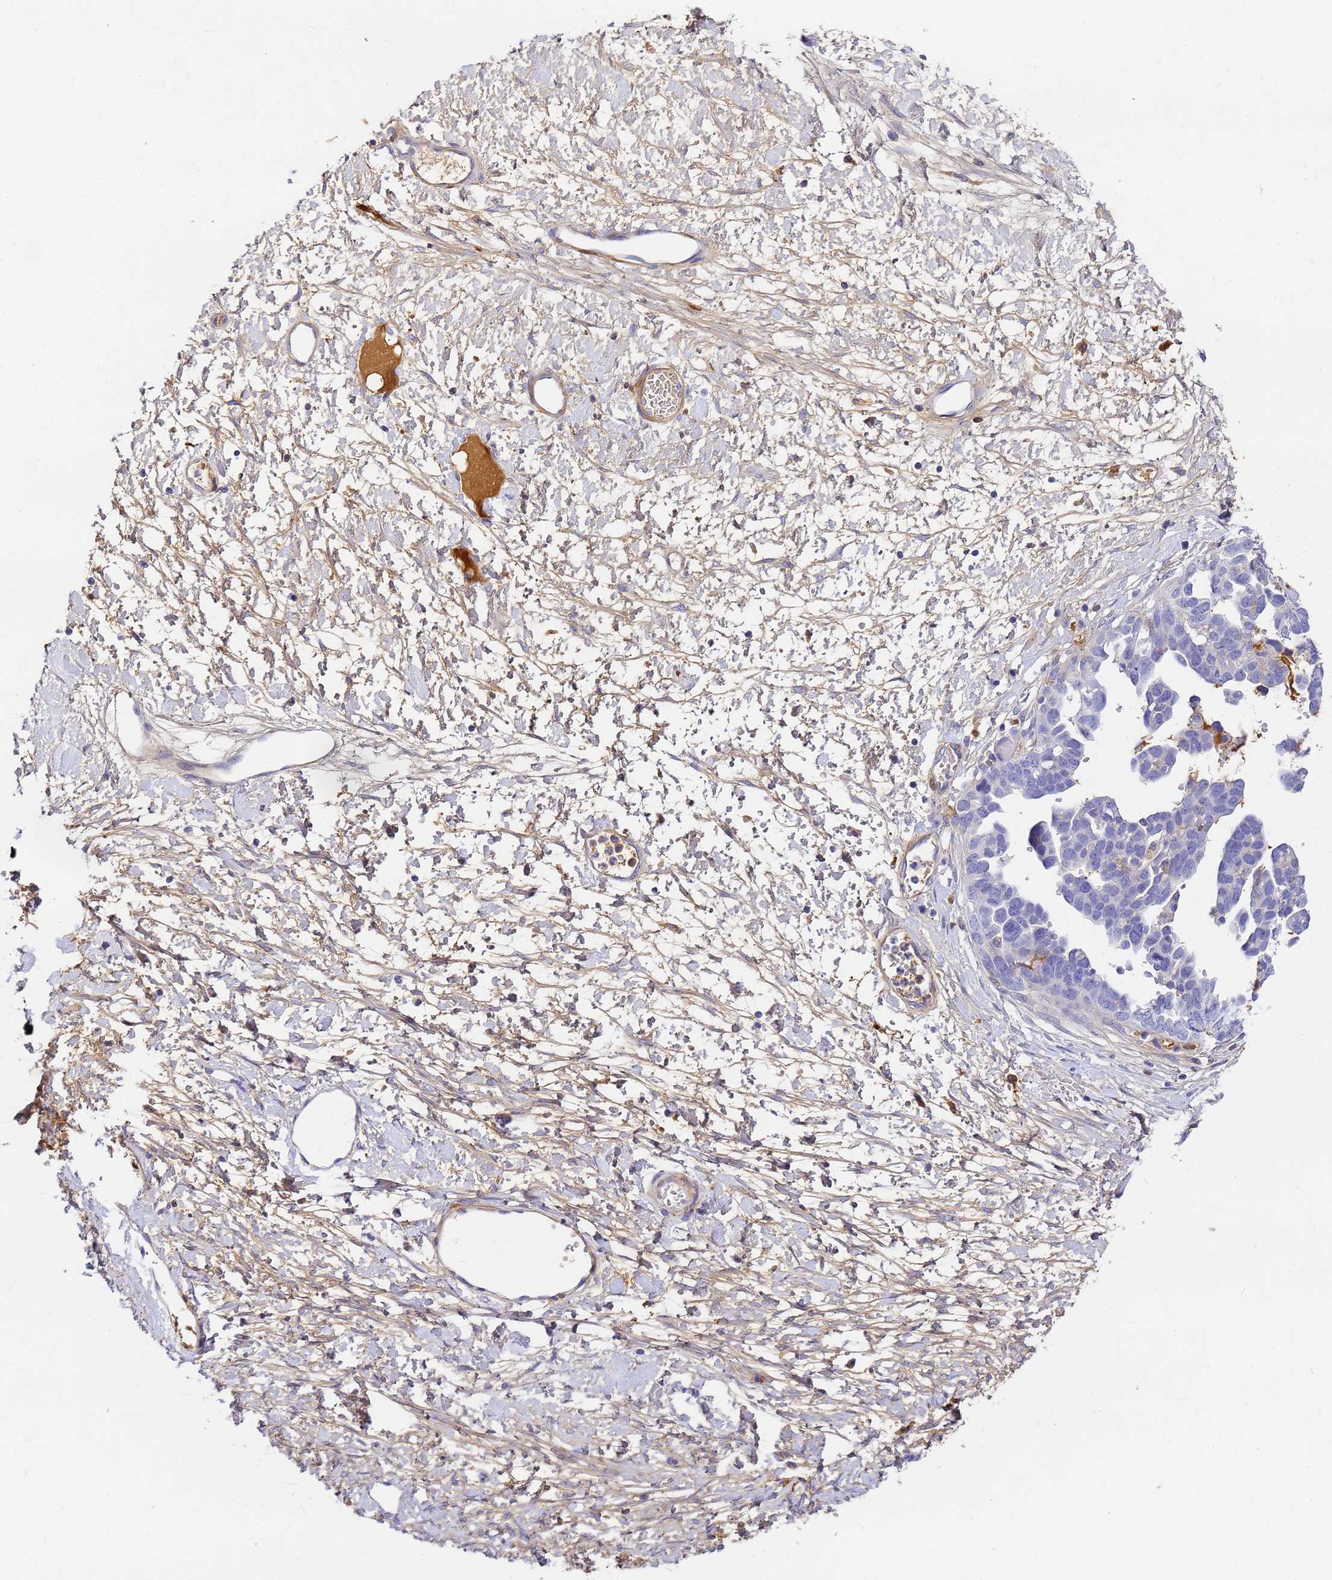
{"staining": {"intensity": "negative", "quantity": "none", "location": "none"}, "tissue": "ovarian cancer", "cell_type": "Tumor cells", "image_type": "cancer", "snomed": [{"axis": "morphology", "description": "Cystadenocarcinoma, serous, NOS"}, {"axis": "topography", "description": "Ovary"}], "caption": "Ovarian serous cystadenocarcinoma was stained to show a protein in brown. There is no significant expression in tumor cells.", "gene": "CFHR2", "patient": {"sex": "female", "age": 54}}